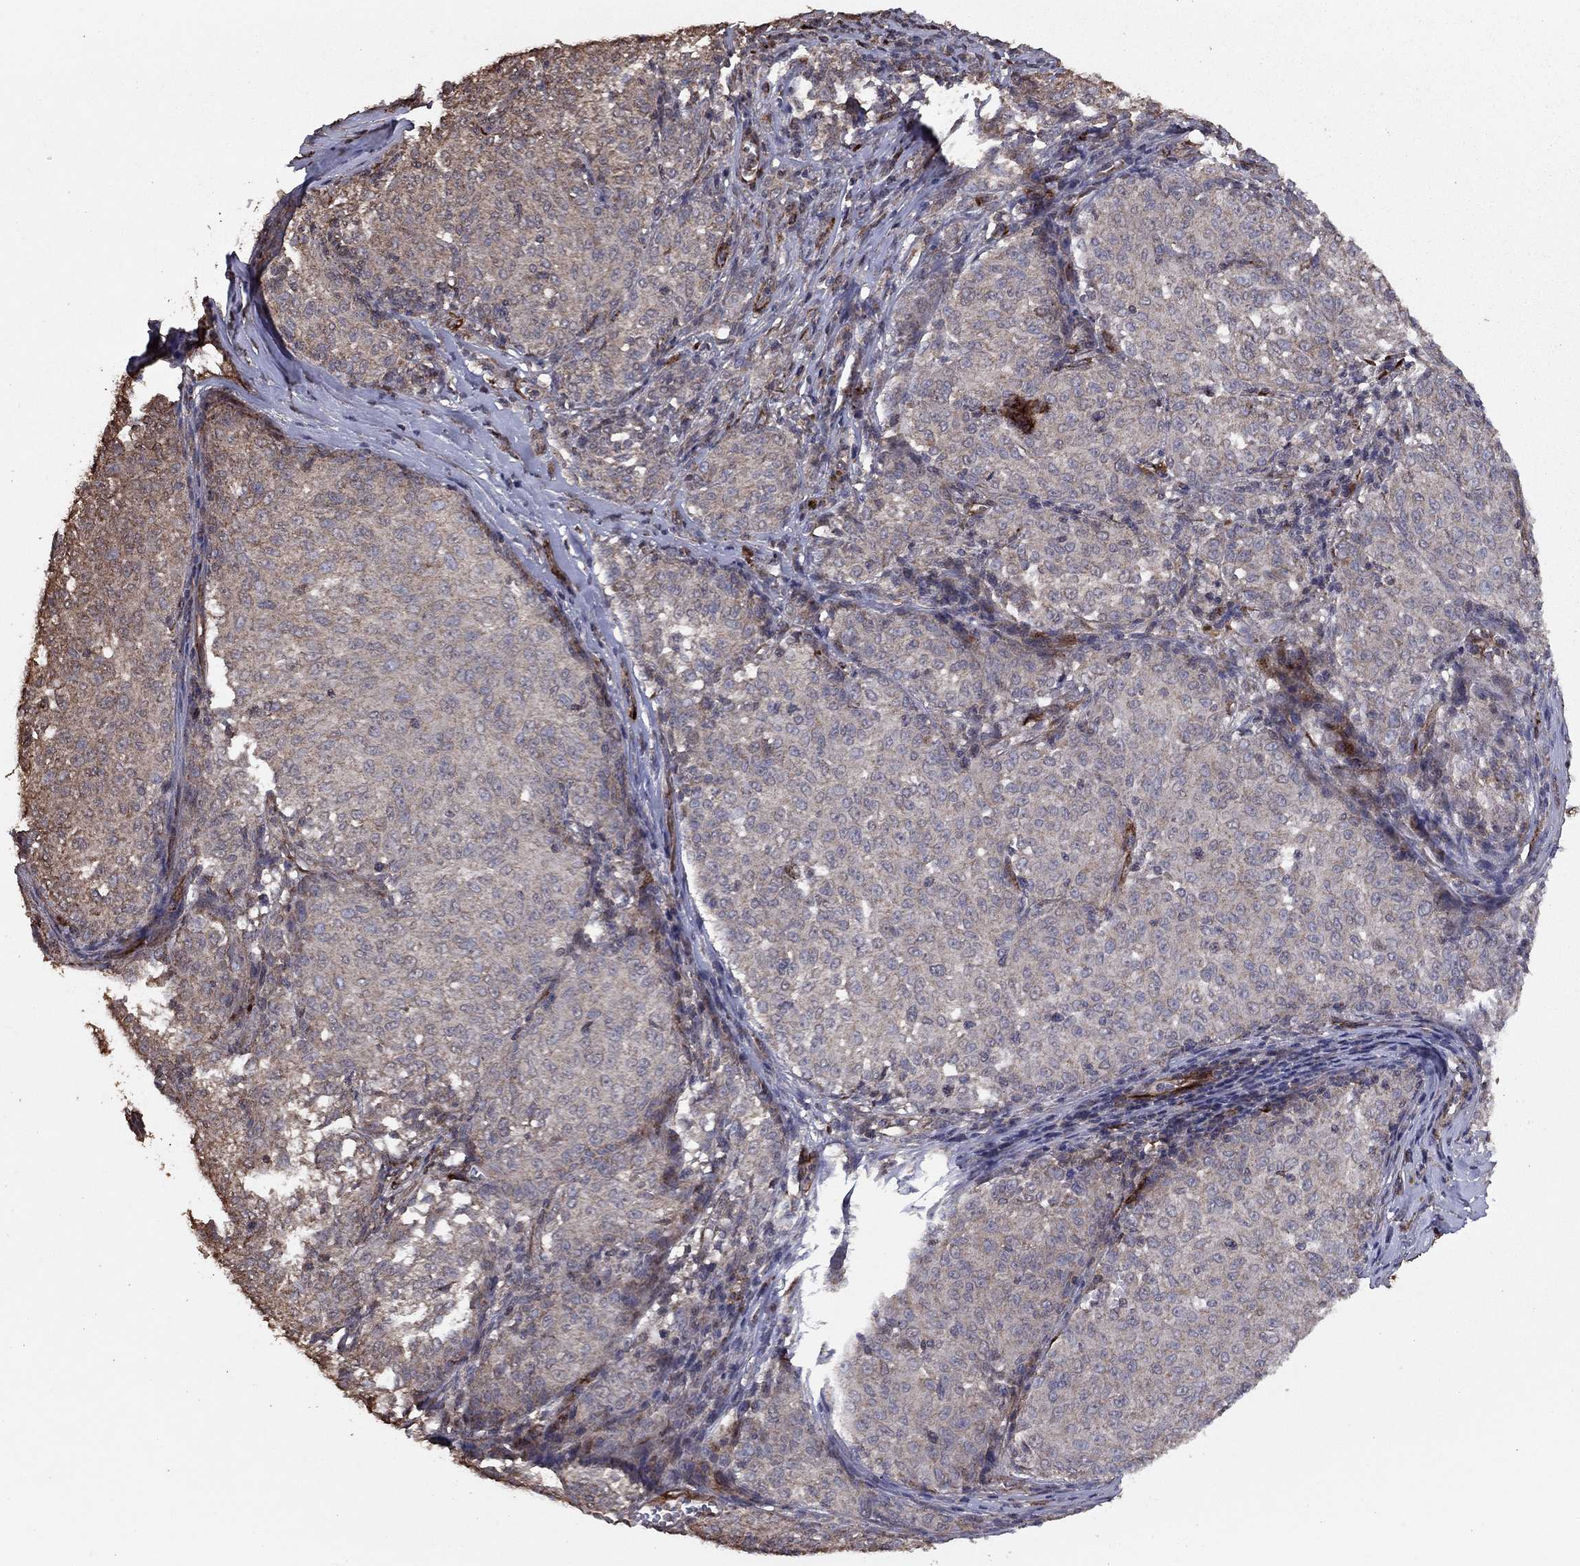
{"staining": {"intensity": "negative", "quantity": "none", "location": "none"}, "tissue": "melanoma", "cell_type": "Tumor cells", "image_type": "cancer", "snomed": [{"axis": "morphology", "description": "Malignant melanoma, NOS"}, {"axis": "topography", "description": "Skin"}], "caption": "High magnification brightfield microscopy of melanoma stained with DAB (brown) and counterstained with hematoxylin (blue): tumor cells show no significant expression.", "gene": "COL18A1", "patient": {"sex": "female", "age": 72}}